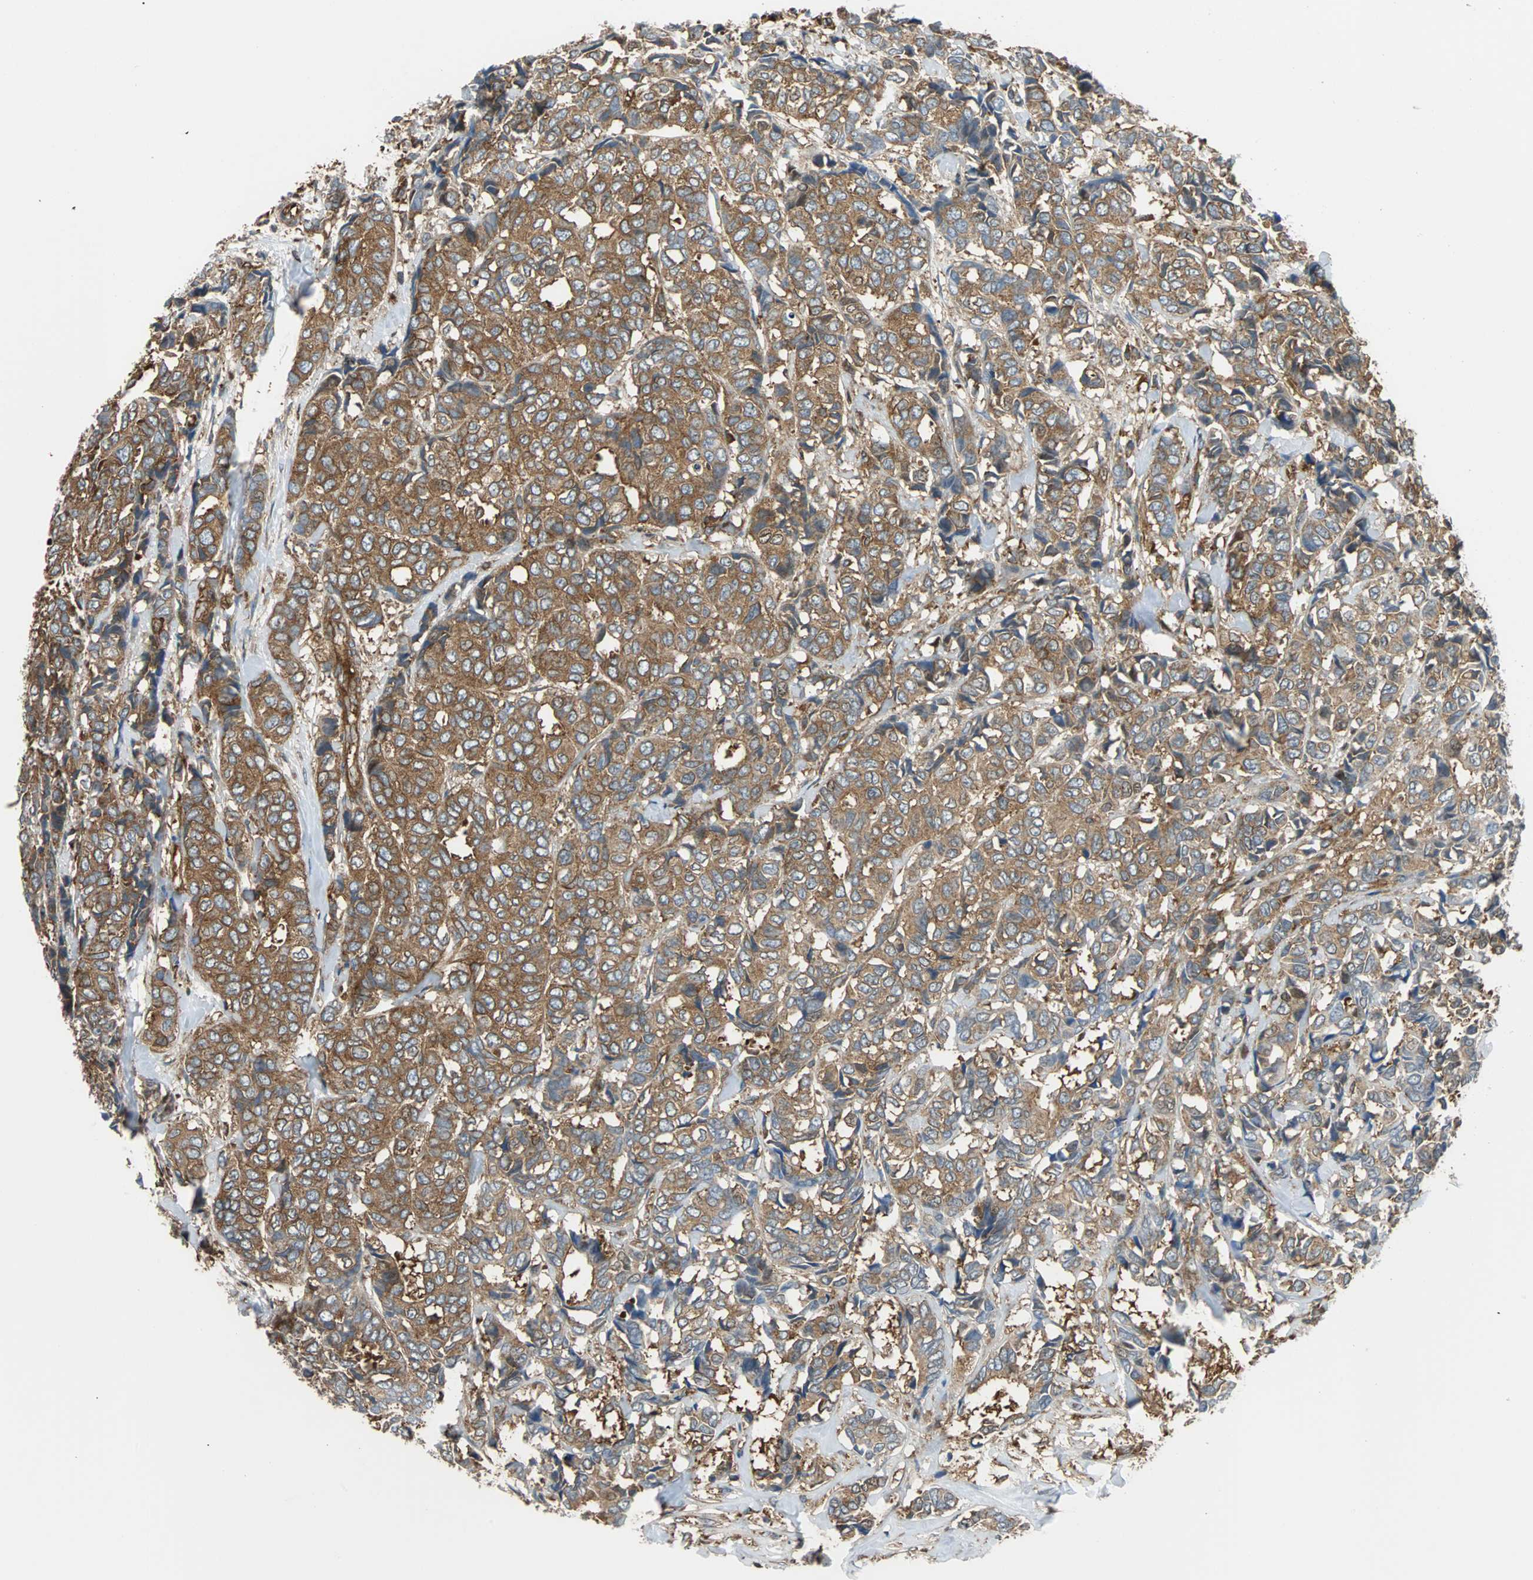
{"staining": {"intensity": "moderate", "quantity": ">75%", "location": "cytoplasmic/membranous"}, "tissue": "breast cancer", "cell_type": "Tumor cells", "image_type": "cancer", "snomed": [{"axis": "morphology", "description": "Duct carcinoma"}, {"axis": "topography", "description": "Breast"}], "caption": "DAB immunohistochemical staining of human breast cancer (infiltrating ductal carcinoma) demonstrates moderate cytoplasmic/membranous protein expression in approximately >75% of tumor cells.", "gene": "RELA", "patient": {"sex": "female", "age": 87}}